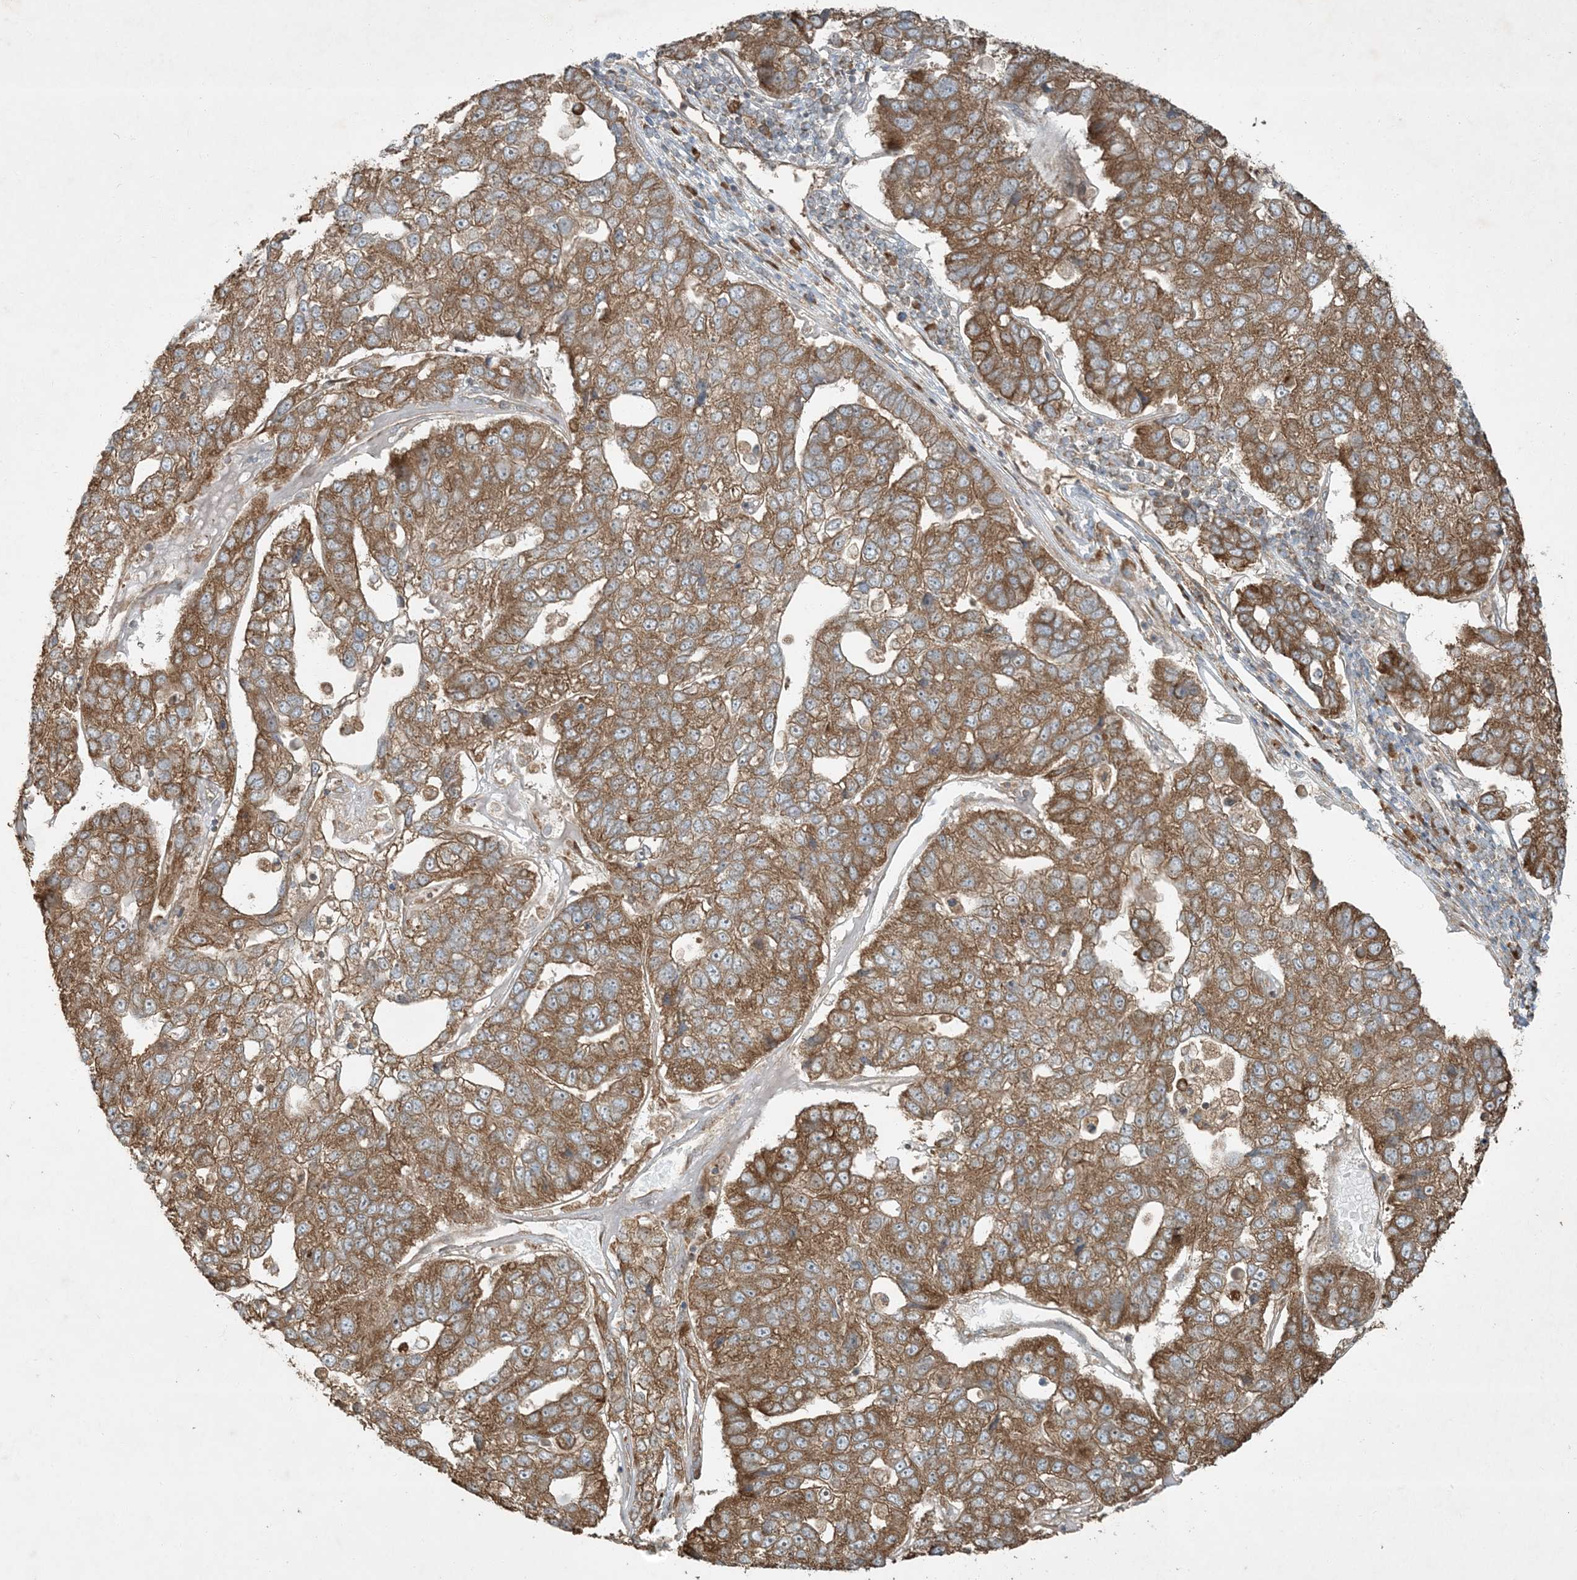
{"staining": {"intensity": "moderate", "quantity": ">75%", "location": "cytoplasmic/membranous"}, "tissue": "pancreatic cancer", "cell_type": "Tumor cells", "image_type": "cancer", "snomed": [{"axis": "morphology", "description": "Adenocarcinoma, NOS"}, {"axis": "topography", "description": "Pancreas"}], "caption": "The micrograph shows immunohistochemical staining of pancreatic cancer. There is moderate cytoplasmic/membranous expression is seen in about >75% of tumor cells.", "gene": "COMMD8", "patient": {"sex": "female", "age": 61}}